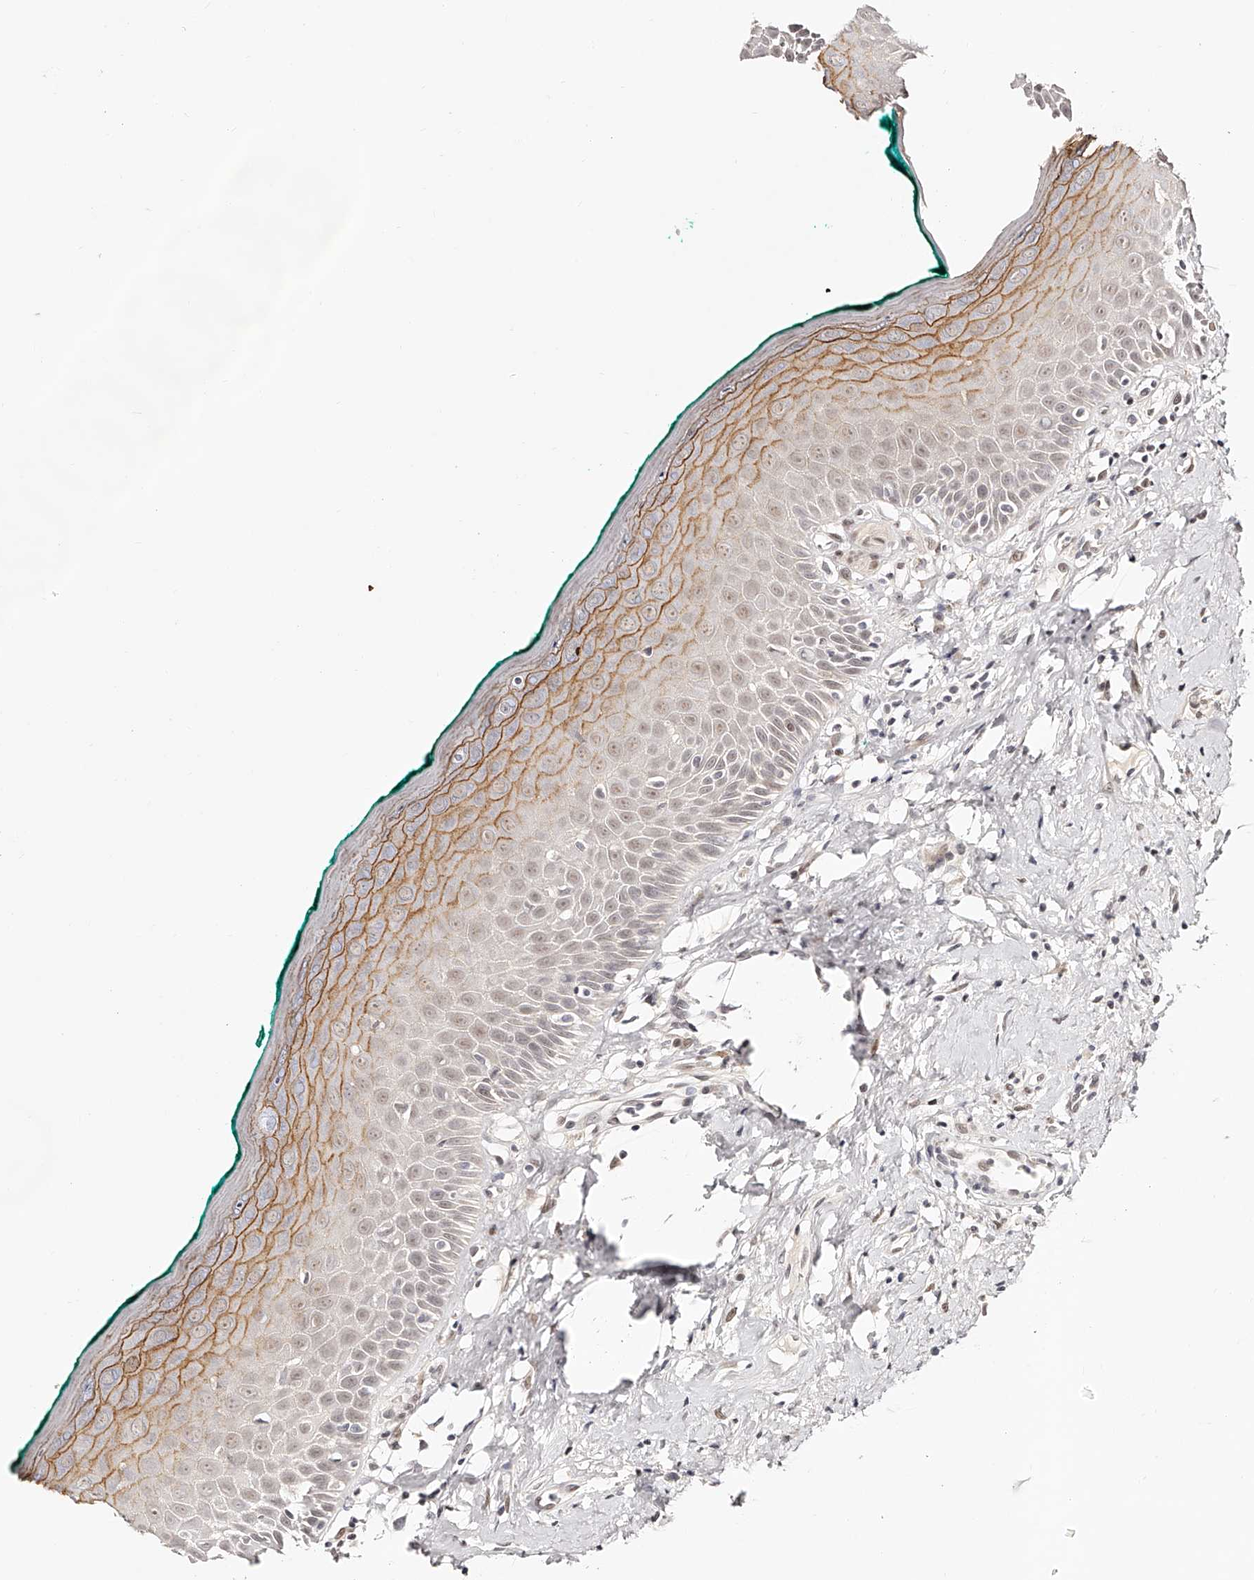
{"staining": {"intensity": "moderate", "quantity": "<25%", "location": "cytoplasmic/membranous,nuclear"}, "tissue": "oral mucosa", "cell_type": "Squamous epithelial cells", "image_type": "normal", "snomed": [{"axis": "morphology", "description": "Normal tissue, NOS"}, {"axis": "topography", "description": "Oral tissue"}], "caption": "Squamous epithelial cells demonstrate low levels of moderate cytoplasmic/membranous,nuclear positivity in about <25% of cells in benign oral mucosa.", "gene": "USF3", "patient": {"sex": "female", "age": 70}}